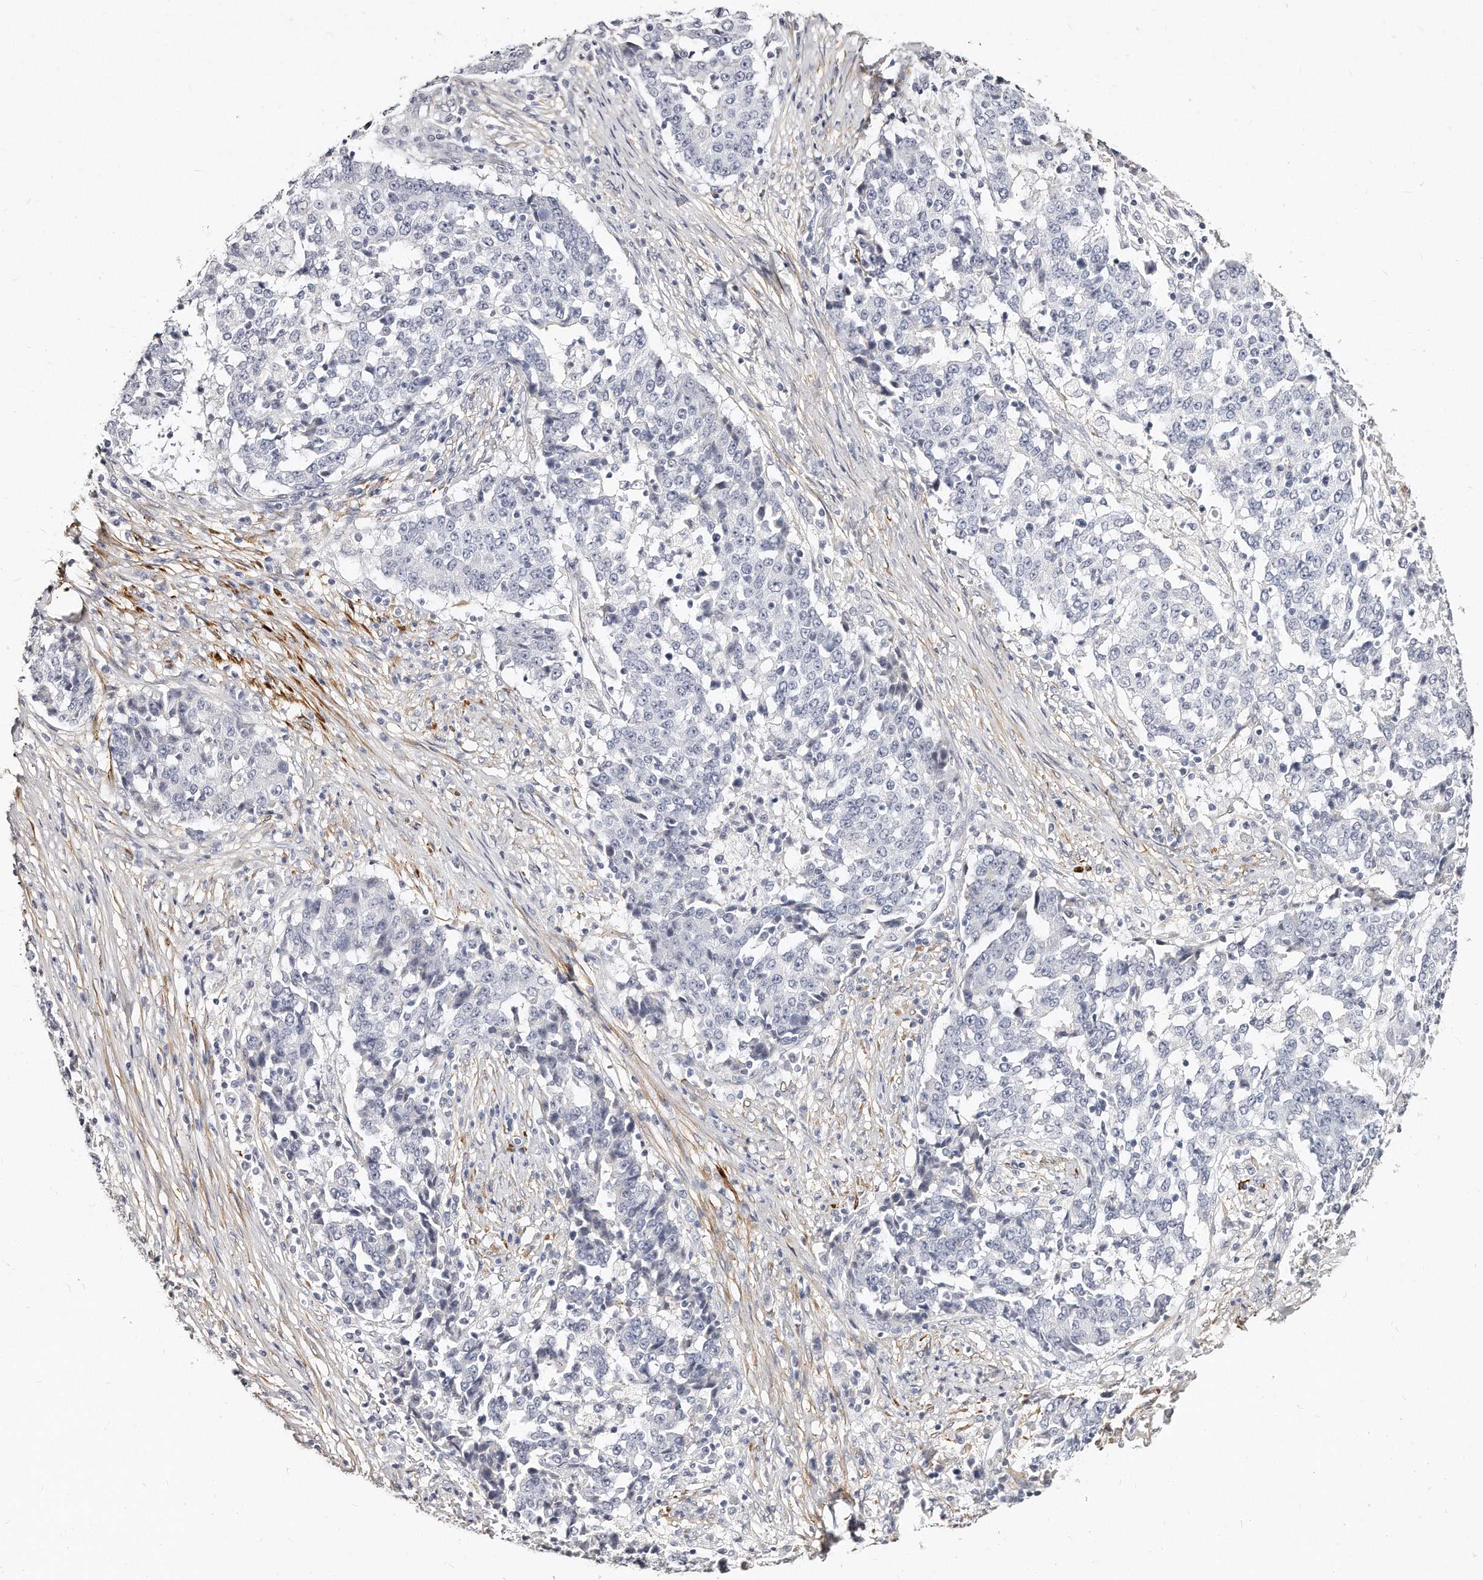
{"staining": {"intensity": "negative", "quantity": "none", "location": "none"}, "tissue": "stomach cancer", "cell_type": "Tumor cells", "image_type": "cancer", "snomed": [{"axis": "morphology", "description": "Adenocarcinoma, NOS"}, {"axis": "topography", "description": "Stomach"}], "caption": "An immunohistochemistry photomicrograph of adenocarcinoma (stomach) is shown. There is no staining in tumor cells of adenocarcinoma (stomach).", "gene": "LMOD1", "patient": {"sex": "male", "age": 59}}